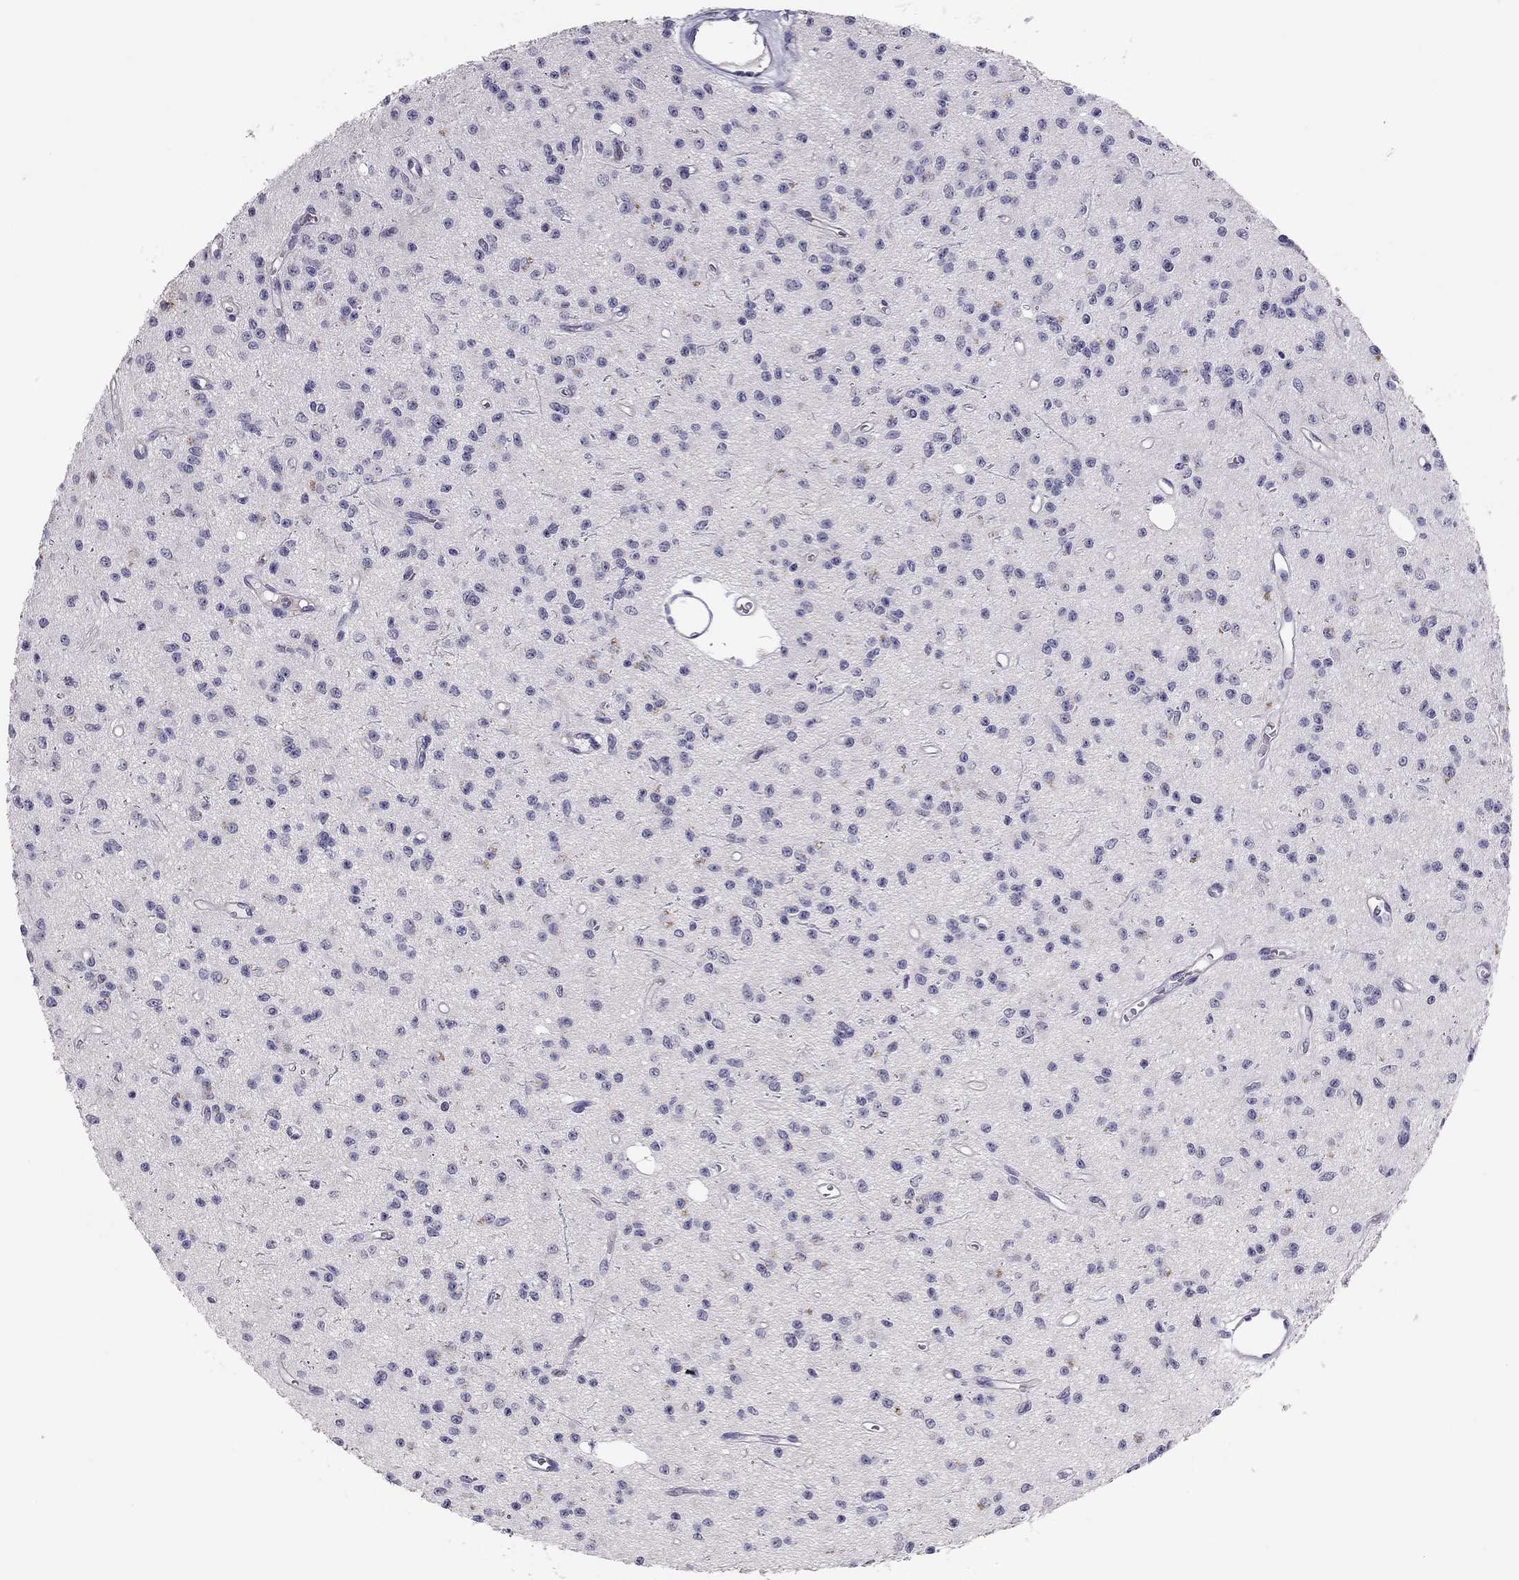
{"staining": {"intensity": "negative", "quantity": "none", "location": "none"}, "tissue": "glioma", "cell_type": "Tumor cells", "image_type": "cancer", "snomed": [{"axis": "morphology", "description": "Glioma, malignant, Low grade"}, {"axis": "topography", "description": "Brain"}], "caption": "The photomicrograph demonstrates no staining of tumor cells in glioma.", "gene": "ADORA2A", "patient": {"sex": "female", "age": 45}}